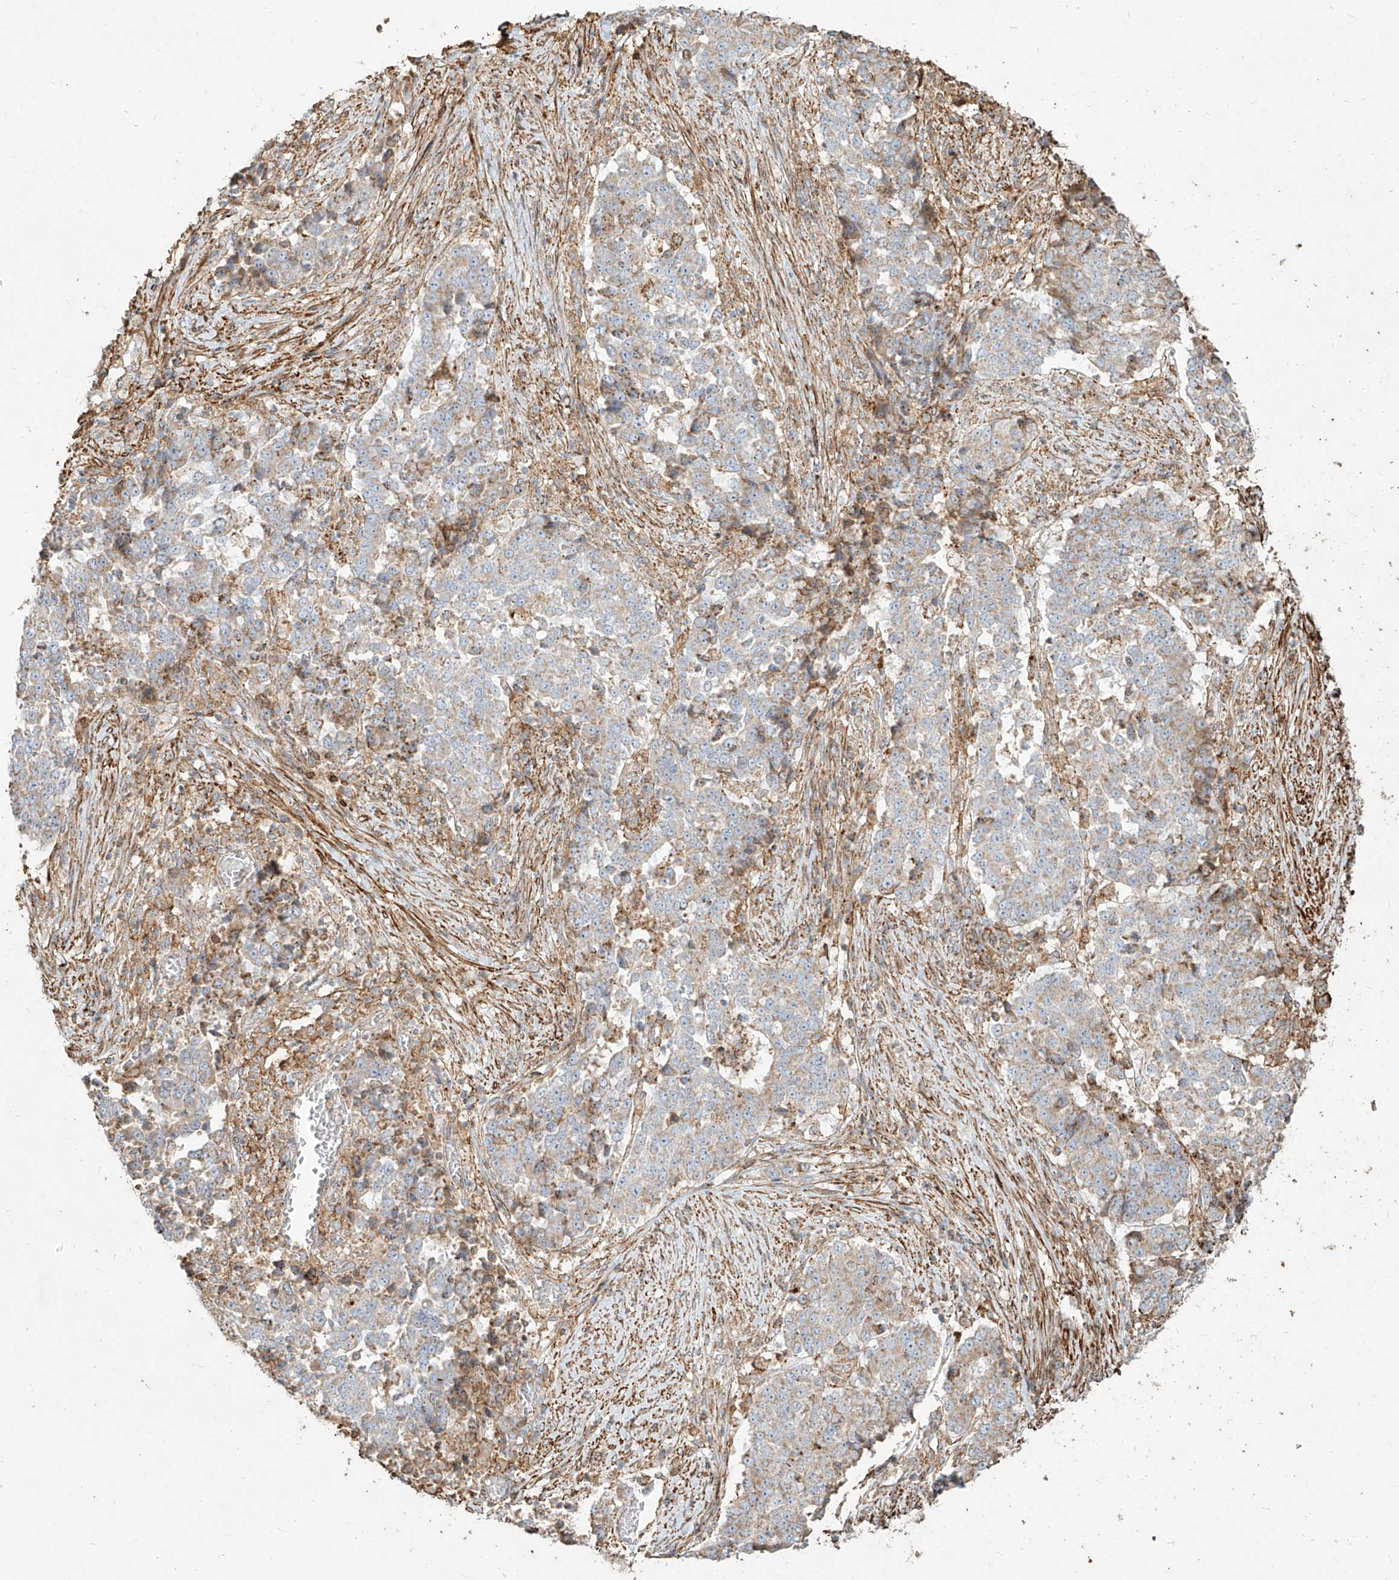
{"staining": {"intensity": "weak", "quantity": "<25%", "location": "cytoplasmic/membranous"}, "tissue": "stomach cancer", "cell_type": "Tumor cells", "image_type": "cancer", "snomed": [{"axis": "morphology", "description": "Adenocarcinoma, NOS"}, {"axis": "topography", "description": "Stomach"}], "caption": "This is an IHC micrograph of human stomach adenocarcinoma. There is no positivity in tumor cells.", "gene": "MTX2", "patient": {"sex": "male", "age": 59}}